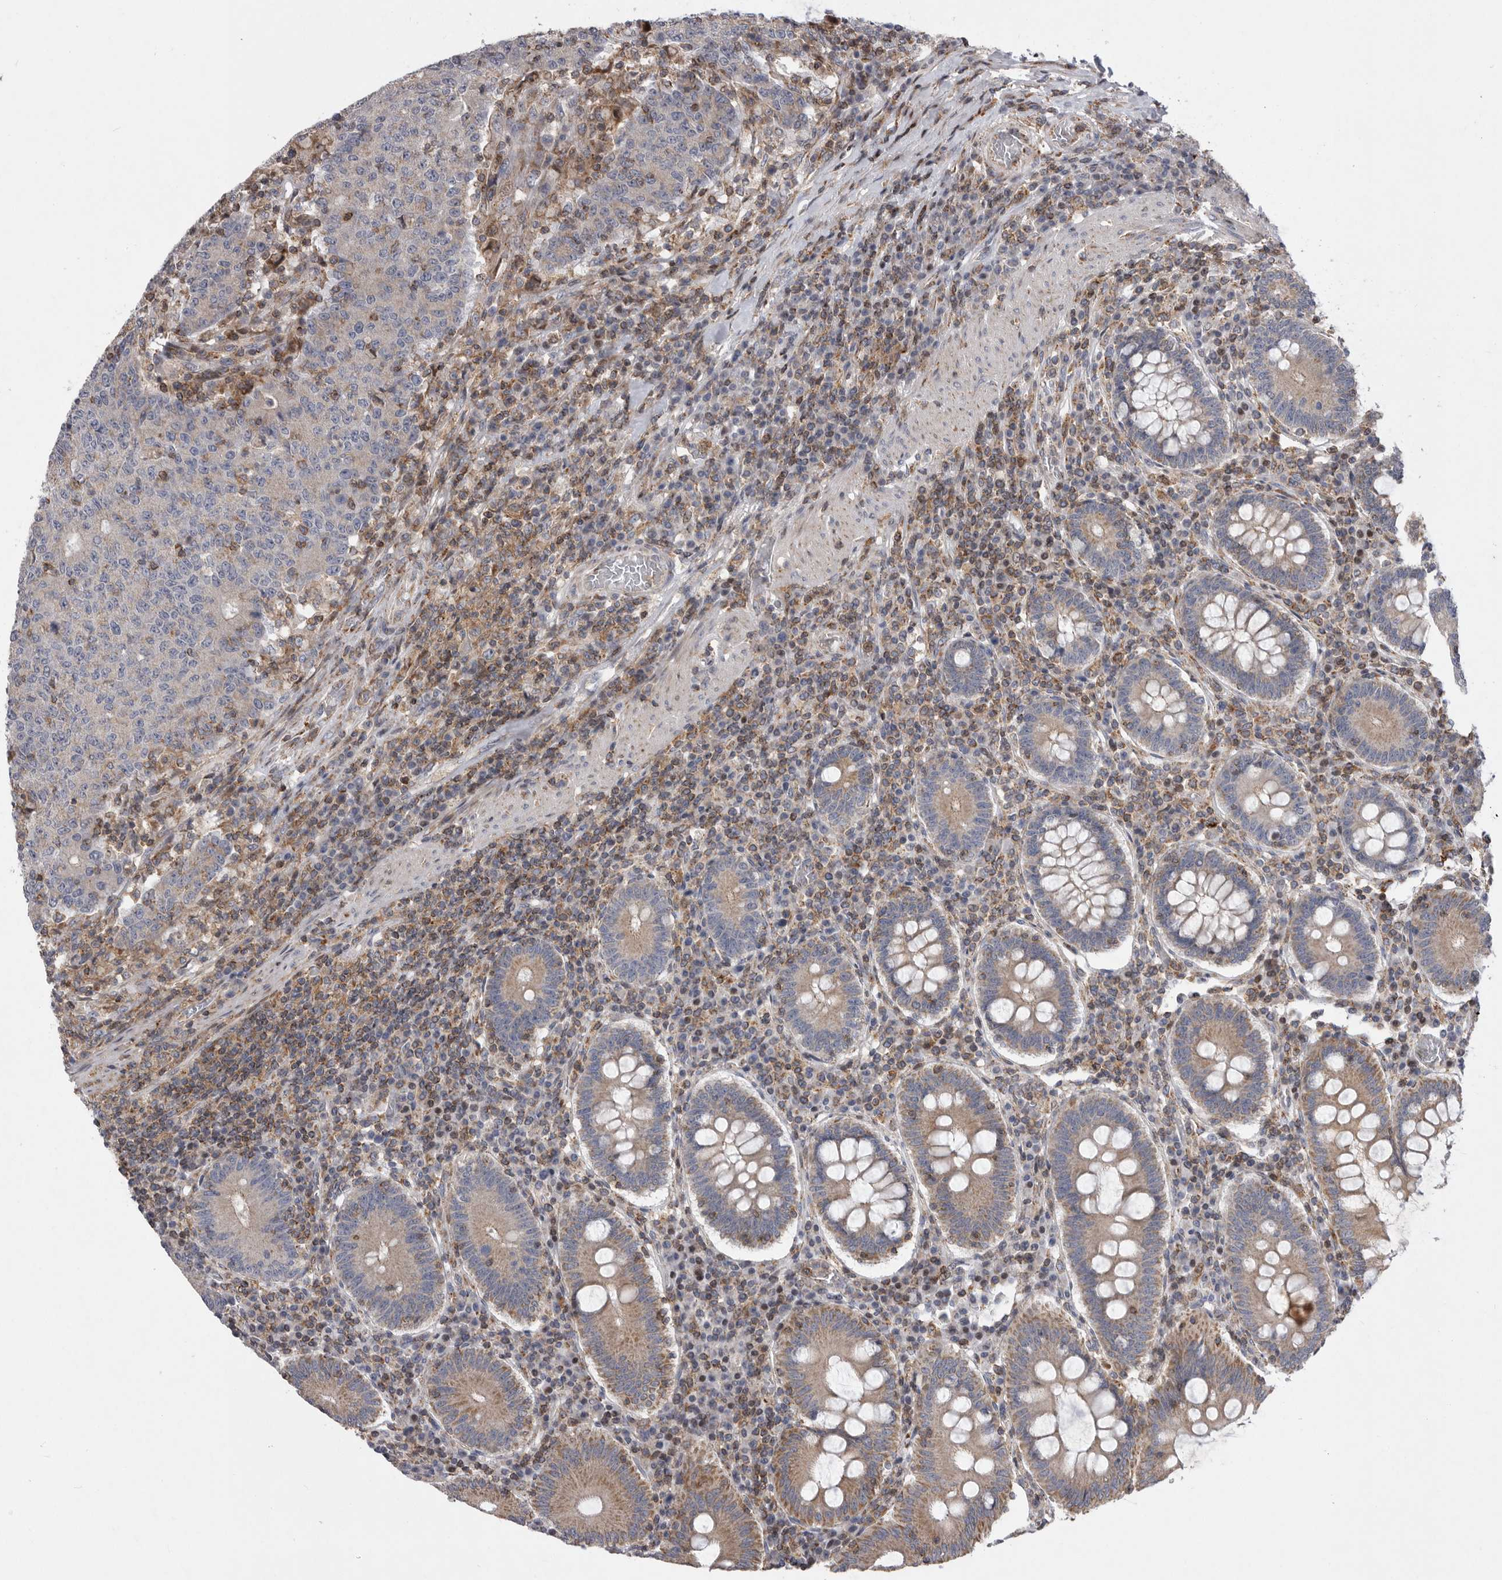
{"staining": {"intensity": "negative", "quantity": "none", "location": "none"}, "tissue": "colorectal cancer", "cell_type": "Tumor cells", "image_type": "cancer", "snomed": [{"axis": "morphology", "description": "Adenocarcinoma, NOS"}, {"axis": "topography", "description": "Colon"}], "caption": "A micrograph of colorectal adenocarcinoma stained for a protein shows no brown staining in tumor cells.", "gene": "MPZL1", "patient": {"sex": "female", "age": 75}}